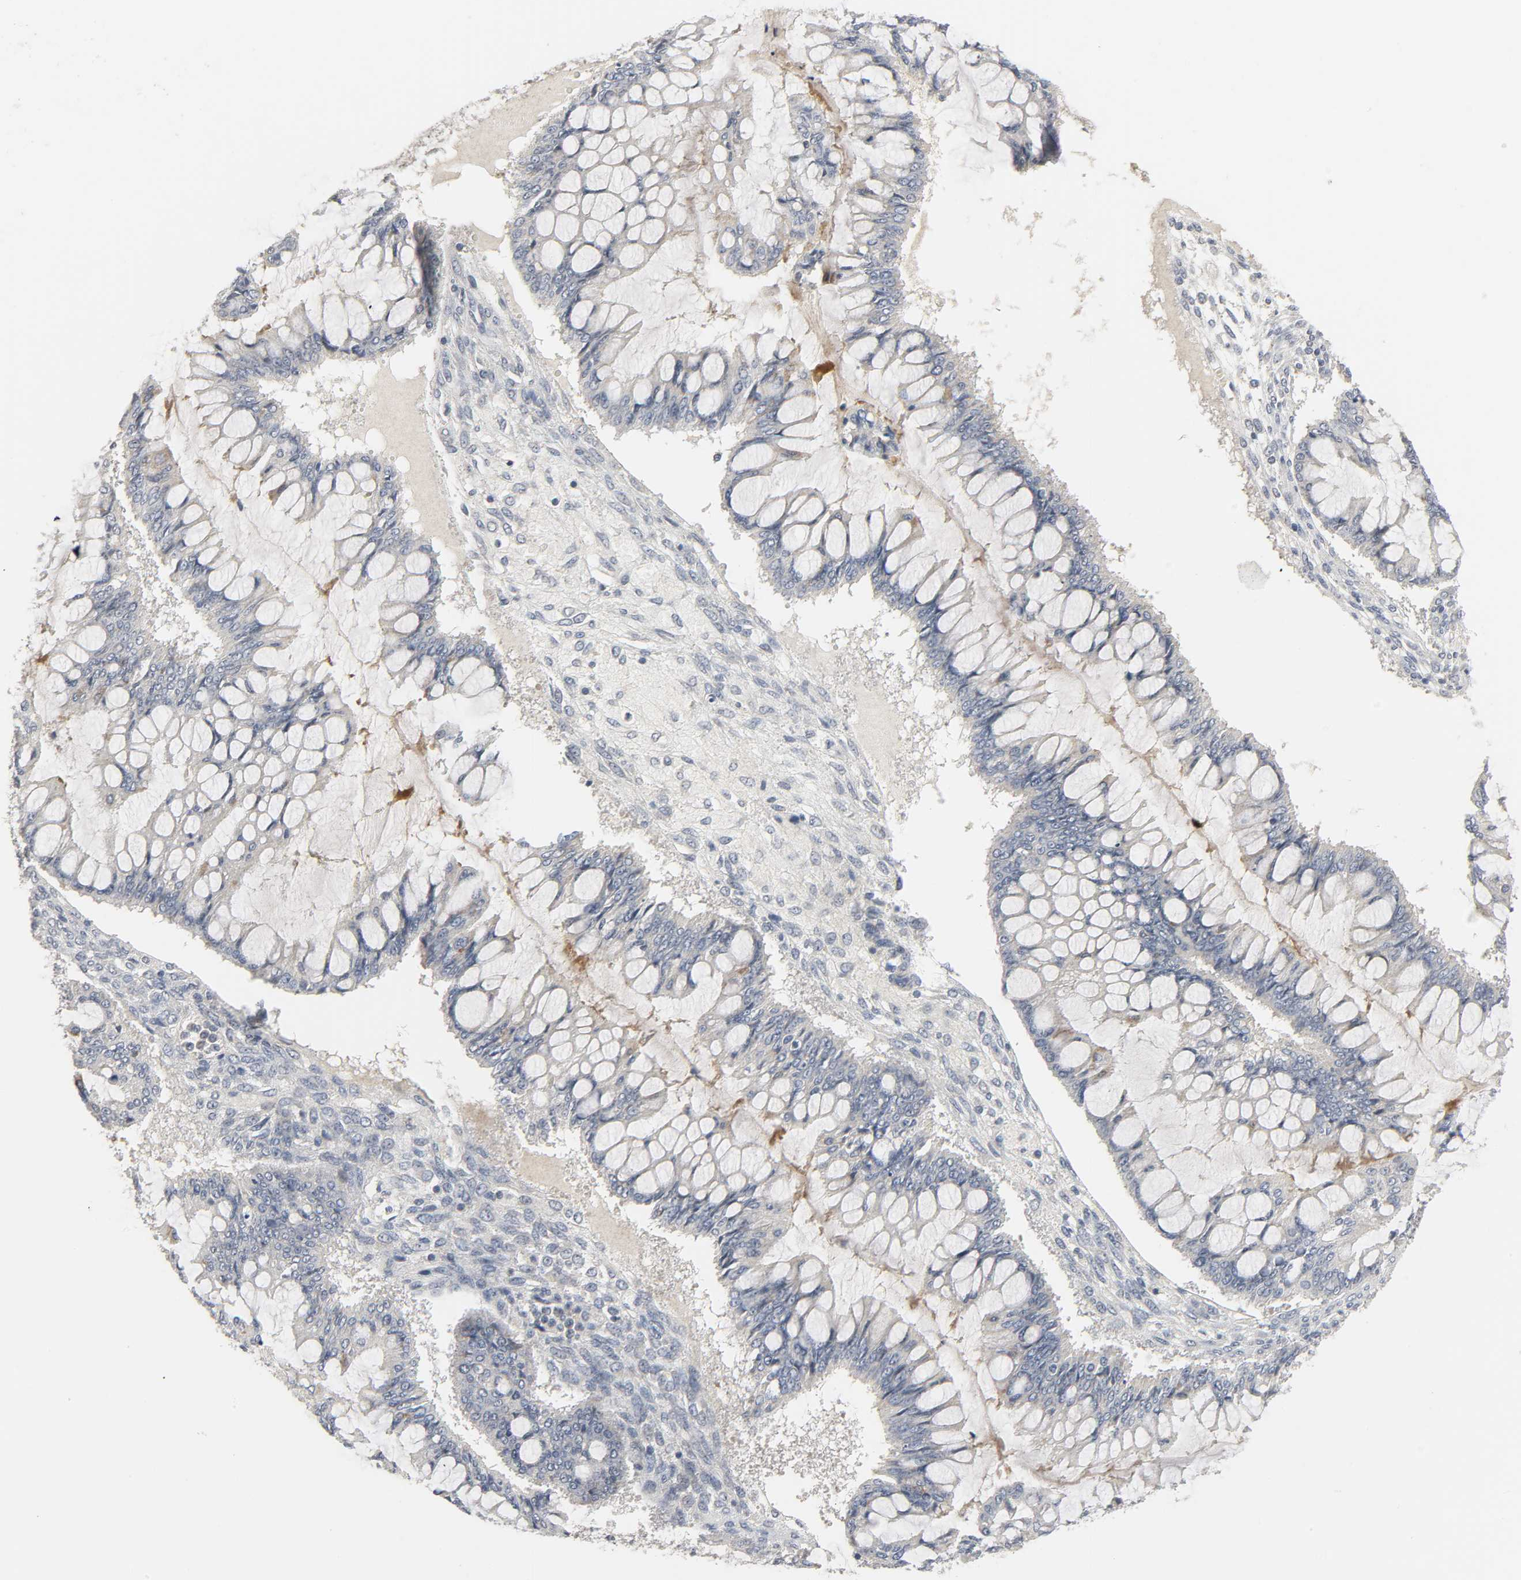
{"staining": {"intensity": "weak", "quantity": "25%-75%", "location": "cytoplasmic/membranous"}, "tissue": "ovarian cancer", "cell_type": "Tumor cells", "image_type": "cancer", "snomed": [{"axis": "morphology", "description": "Cystadenocarcinoma, mucinous, NOS"}, {"axis": "topography", "description": "Ovary"}], "caption": "About 25%-75% of tumor cells in ovarian cancer reveal weak cytoplasmic/membranous protein positivity as visualized by brown immunohistochemical staining.", "gene": "CLIP1", "patient": {"sex": "female", "age": 73}}